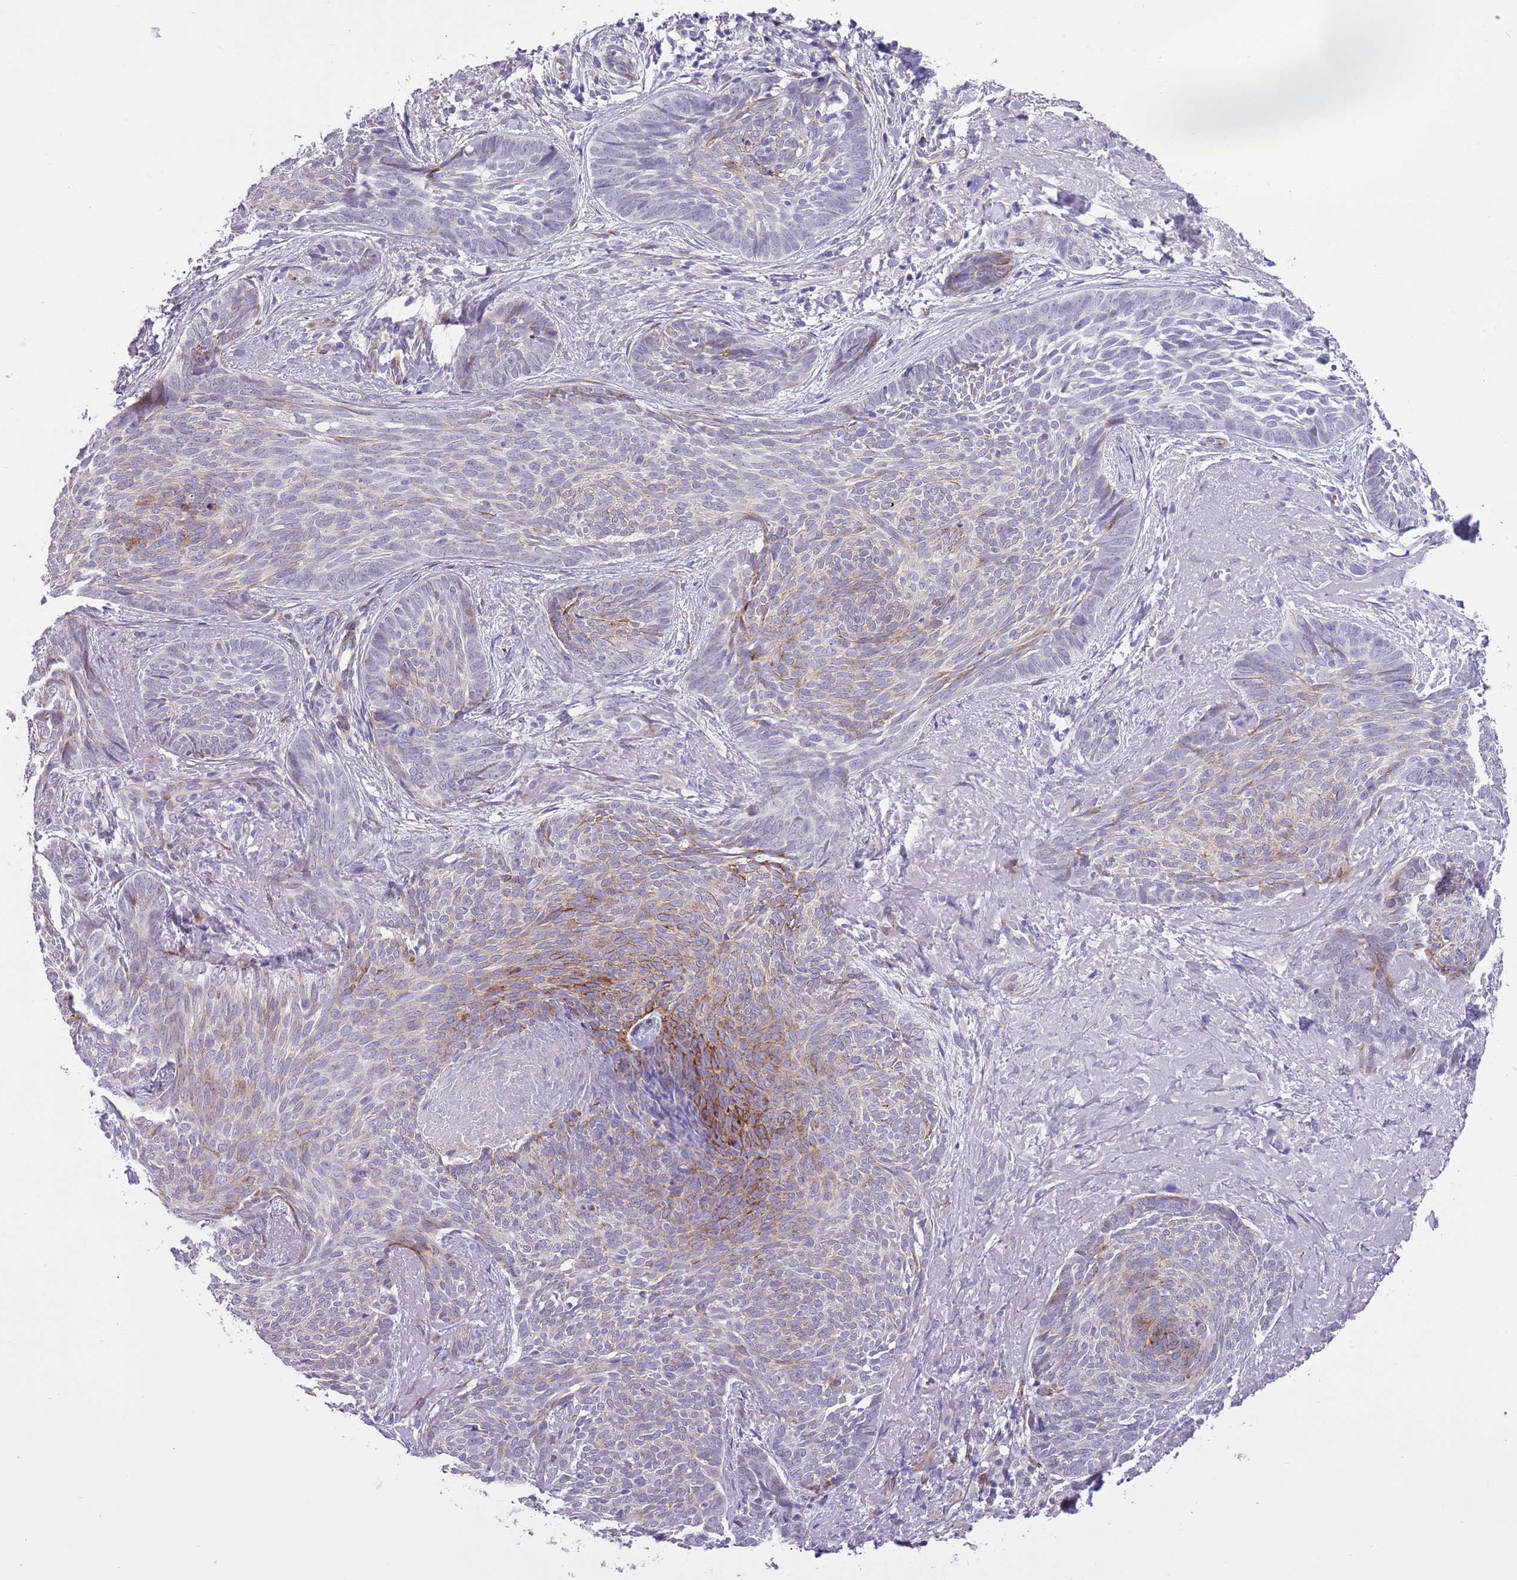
{"staining": {"intensity": "moderate", "quantity": "<25%", "location": "cytoplasmic/membranous"}, "tissue": "skin cancer", "cell_type": "Tumor cells", "image_type": "cancer", "snomed": [{"axis": "morphology", "description": "Basal cell carcinoma"}, {"axis": "topography", "description": "Skin"}], "caption": "Immunohistochemistry photomicrograph of human basal cell carcinoma (skin) stained for a protein (brown), which shows low levels of moderate cytoplasmic/membranous expression in about <25% of tumor cells.", "gene": "MRPL32", "patient": {"sex": "female", "age": 86}}